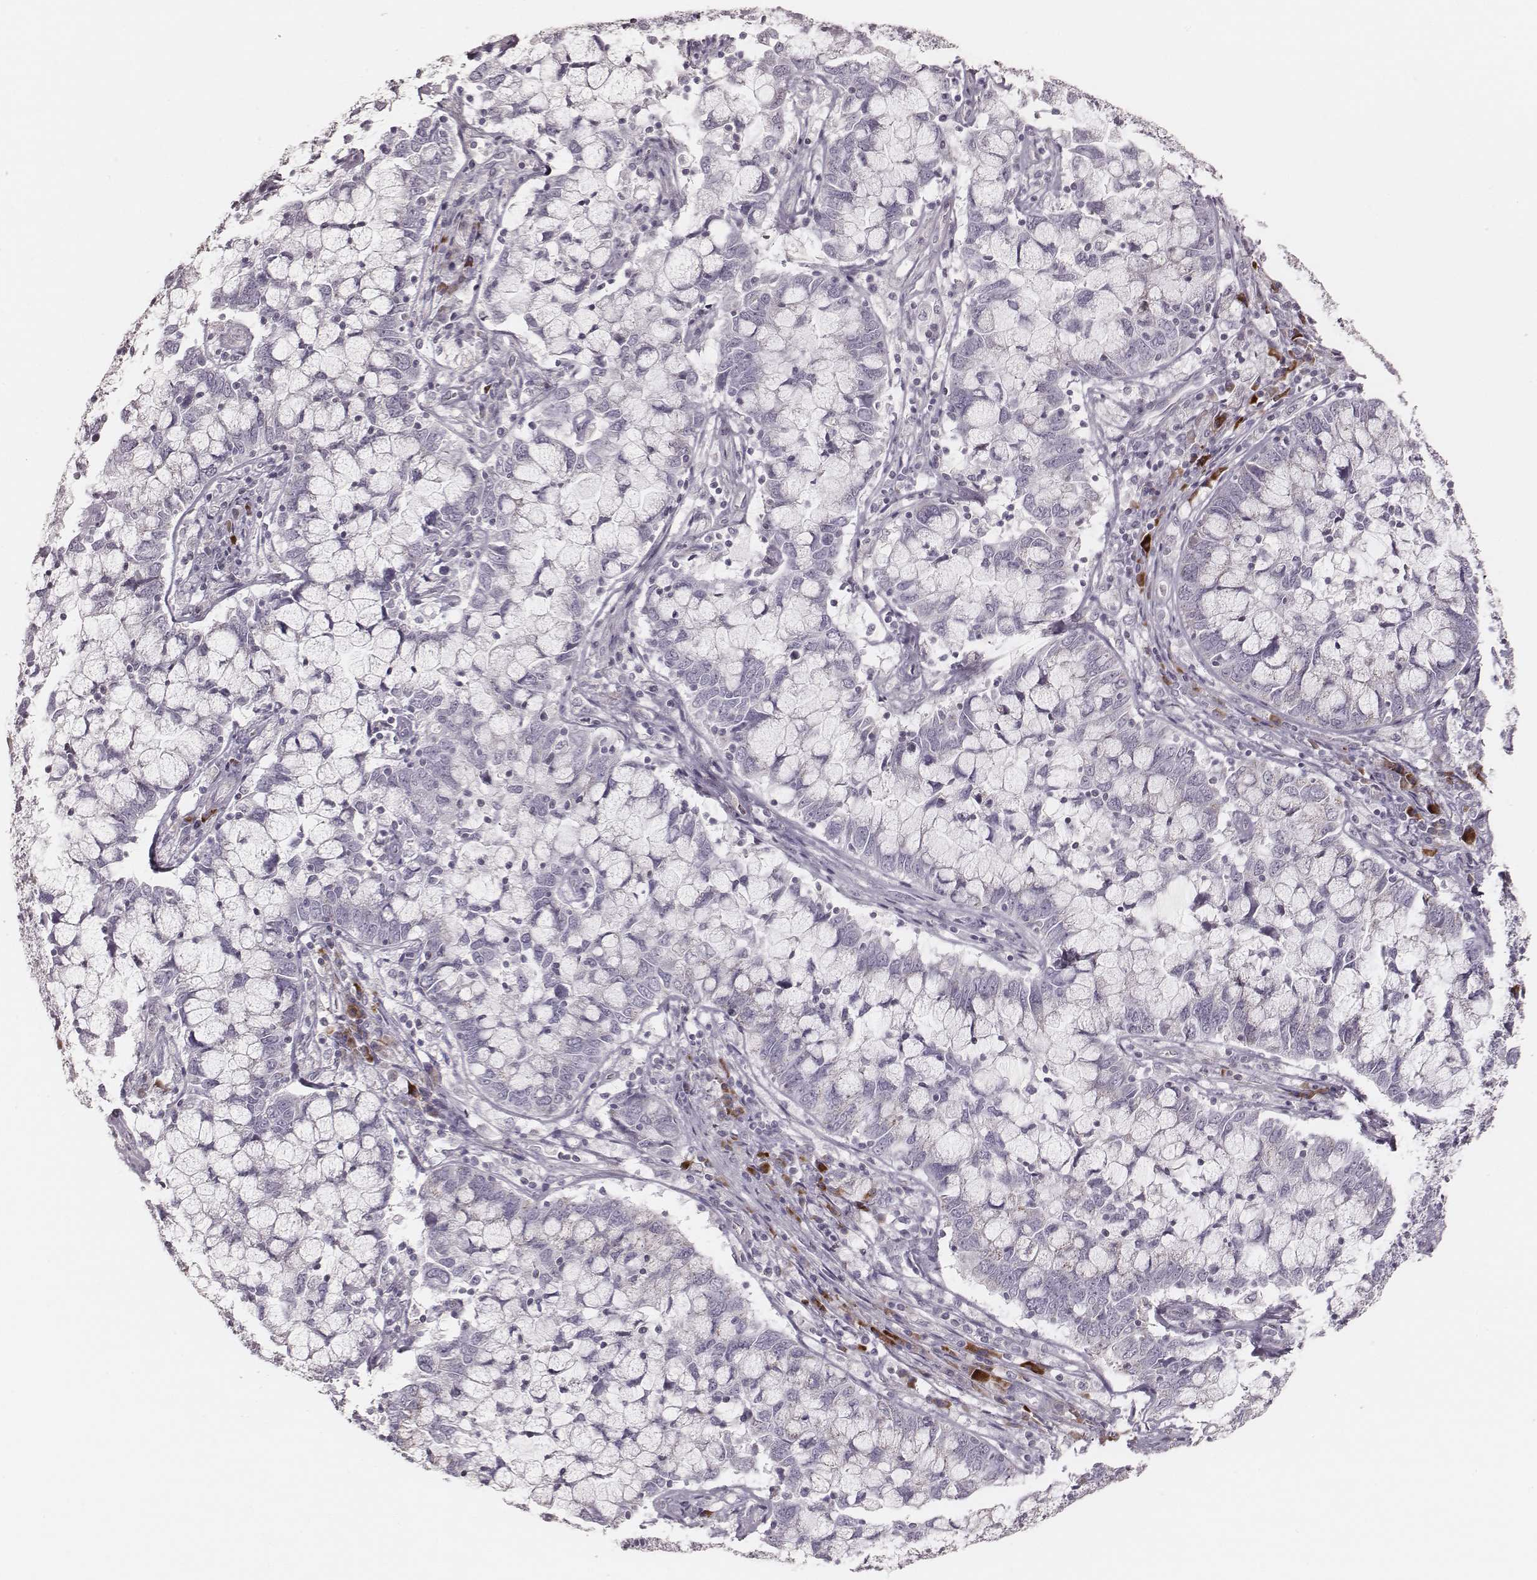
{"staining": {"intensity": "negative", "quantity": "none", "location": "none"}, "tissue": "cervical cancer", "cell_type": "Tumor cells", "image_type": "cancer", "snomed": [{"axis": "morphology", "description": "Adenocarcinoma, NOS"}, {"axis": "topography", "description": "Cervix"}], "caption": "This image is of adenocarcinoma (cervical) stained with IHC to label a protein in brown with the nuclei are counter-stained blue. There is no expression in tumor cells.", "gene": "KIF5C", "patient": {"sex": "female", "age": 40}}